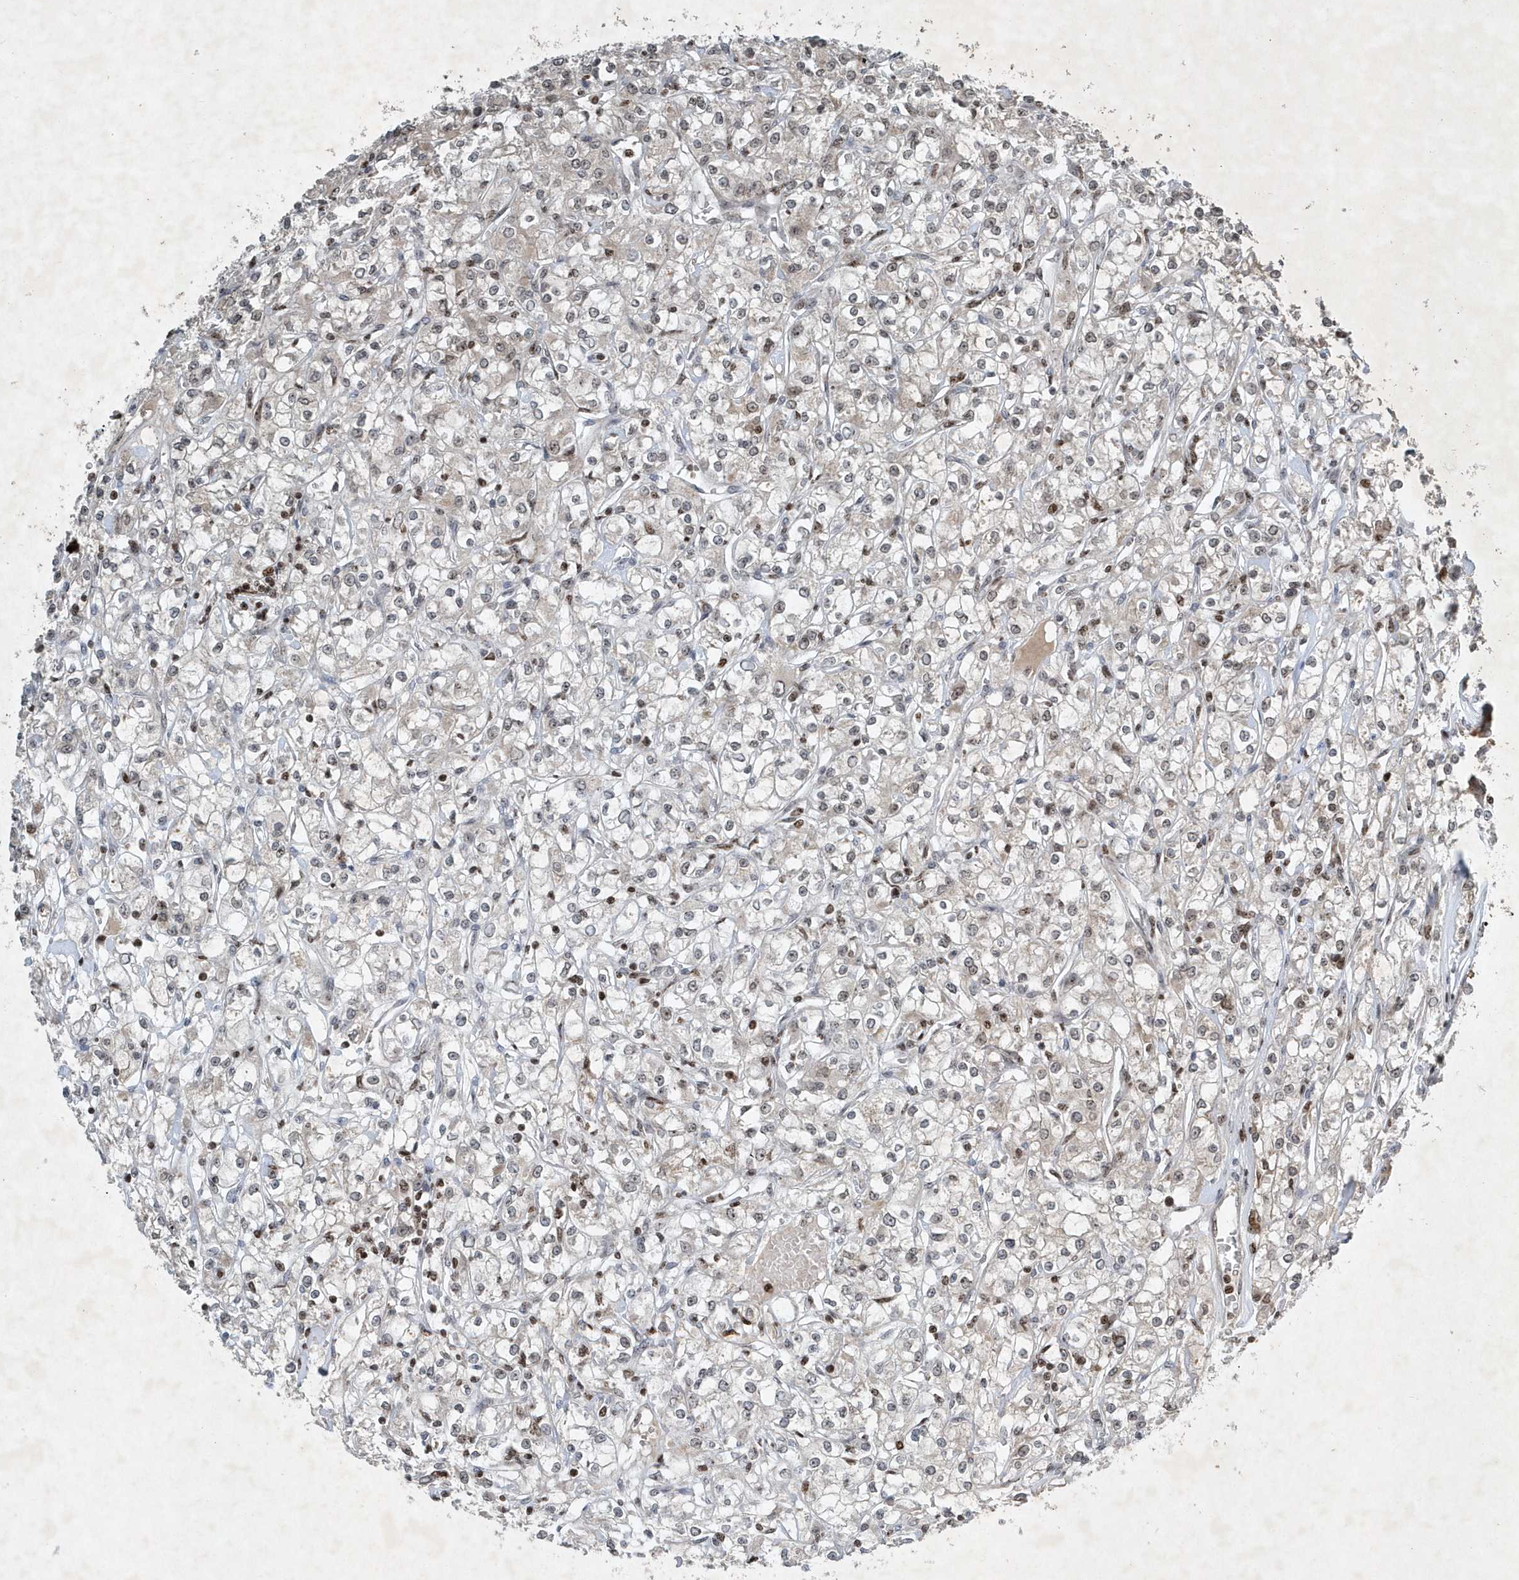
{"staining": {"intensity": "negative", "quantity": "none", "location": "none"}, "tissue": "renal cancer", "cell_type": "Tumor cells", "image_type": "cancer", "snomed": [{"axis": "morphology", "description": "Adenocarcinoma, NOS"}, {"axis": "topography", "description": "Kidney"}], "caption": "Tumor cells are negative for protein expression in human renal cancer (adenocarcinoma).", "gene": "QTRT2", "patient": {"sex": "female", "age": 59}}